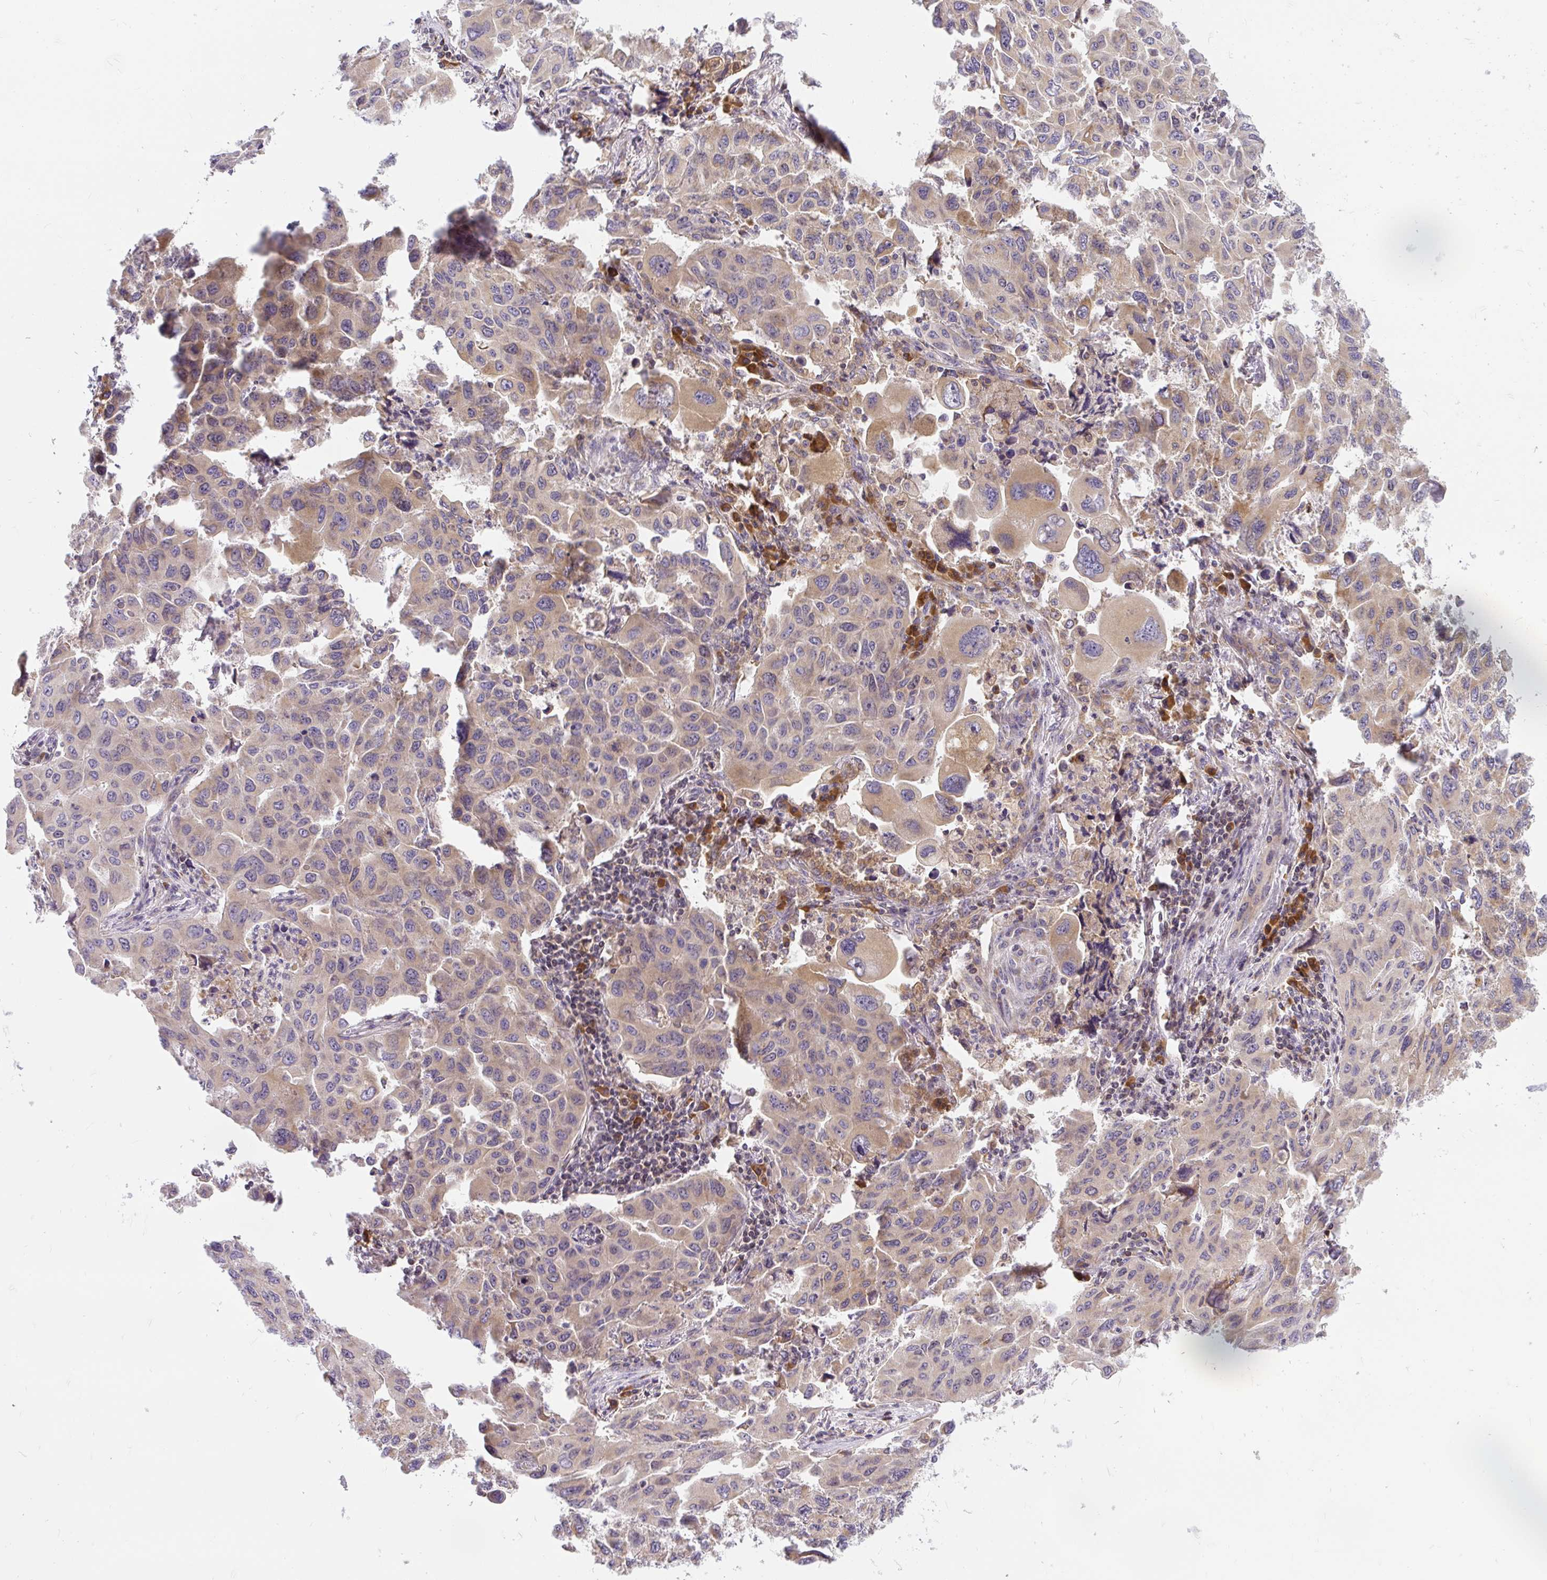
{"staining": {"intensity": "moderate", "quantity": "25%-75%", "location": "cytoplasmic/membranous"}, "tissue": "lung cancer", "cell_type": "Tumor cells", "image_type": "cancer", "snomed": [{"axis": "morphology", "description": "Adenocarcinoma, NOS"}, {"axis": "topography", "description": "Lung"}], "caption": "A photomicrograph of human adenocarcinoma (lung) stained for a protein reveals moderate cytoplasmic/membranous brown staining in tumor cells.", "gene": "CYP20A1", "patient": {"sex": "male", "age": 64}}